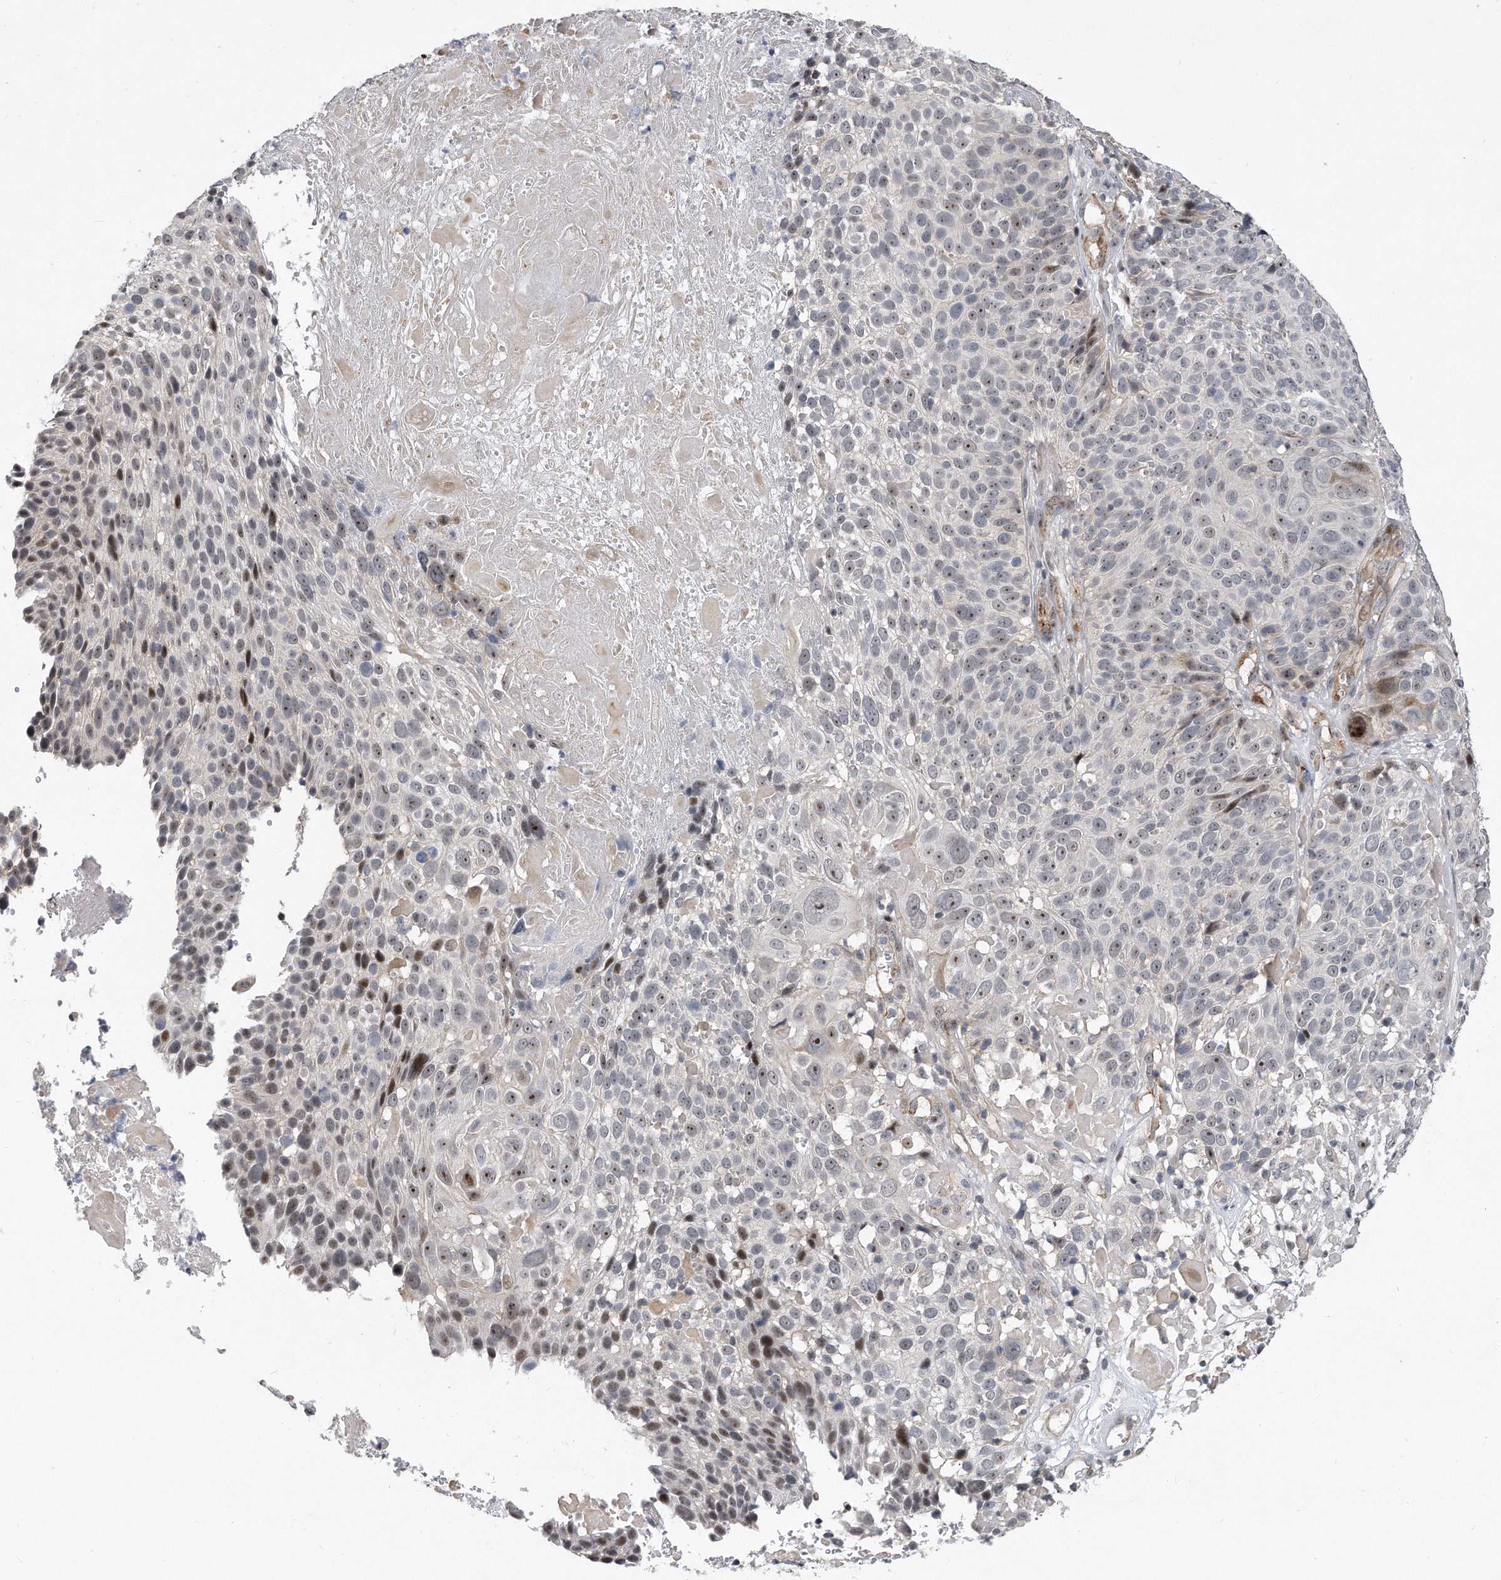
{"staining": {"intensity": "moderate", "quantity": "<25%", "location": "nuclear"}, "tissue": "cervical cancer", "cell_type": "Tumor cells", "image_type": "cancer", "snomed": [{"axis": "morphology", "description": "Squamous cell carcinoma, NOS"}, {"axis": "topography", "description": "Cervix"}], "caption": "Cervical cancer (squamous cell carcinoma) stained with DAB IHC displays low levels of moderate nuclear staining in approximately <25% of tumor cells.", "gene": "PGBD2", "patient": {"sex": "female", "age": 74}}